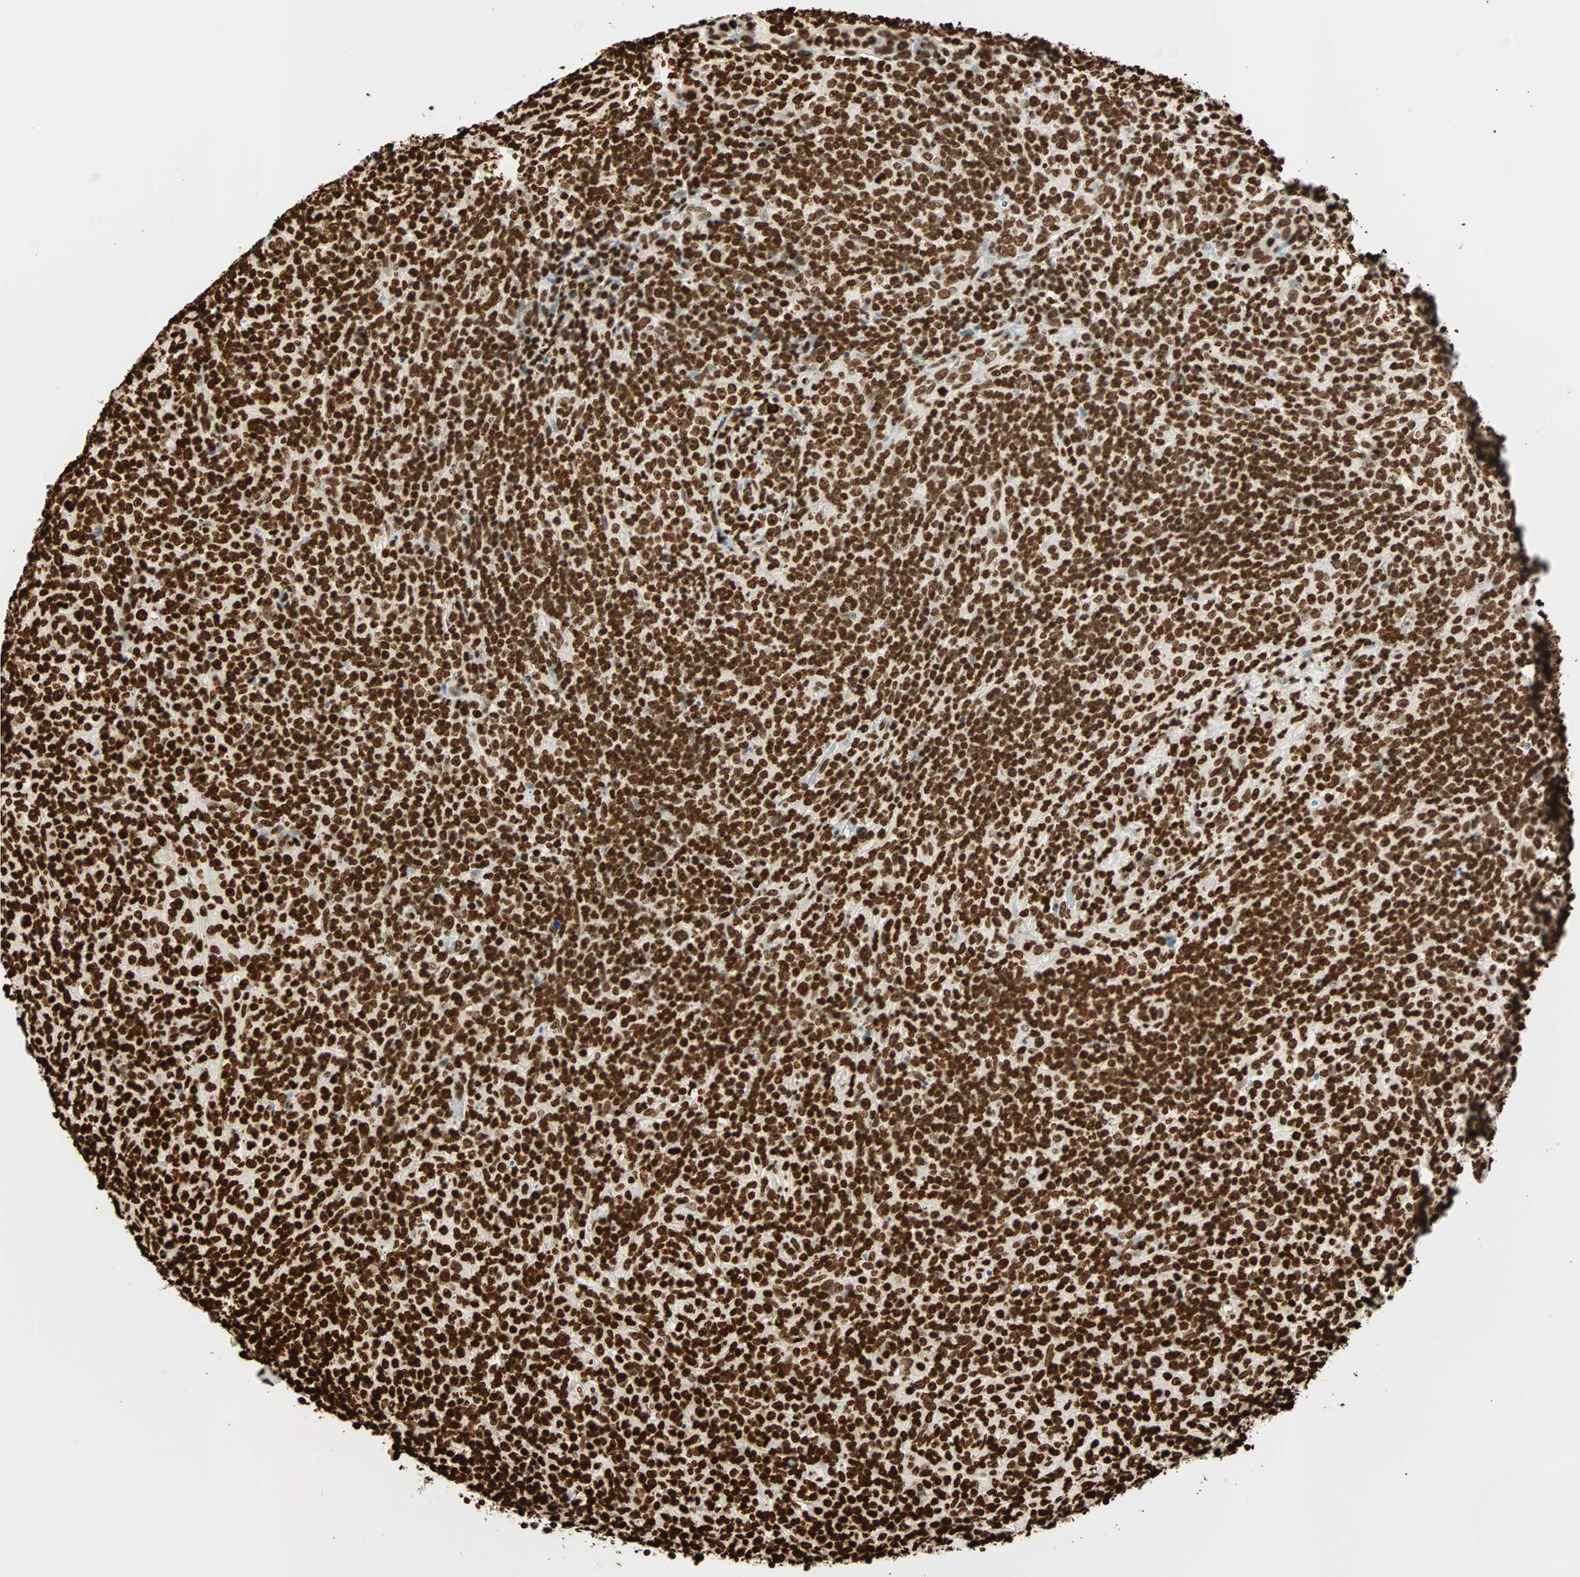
{"staining": {"intensity": "strong", "quantity": ">75%", "location": "nuclear"}, "tissue": "lymphoma", "cell_type": "Tumor cells", "image_type": "cancer", "snomed": [{"axis": "morphology", "description": "Malignant lymphoma, non-Hodgkin's type, High grade"}, {"axis": "topography", "description": "Lymph node"}], "caption": "High-grade malignant lymphoma, non-Hodgkin's type was stained to show a protein in brown. There is high levels of strong nuclear positivity in approximately >75% of tumor cells.", "gene": "GLI2", "patient": {"sex": "female", "age": 76}}